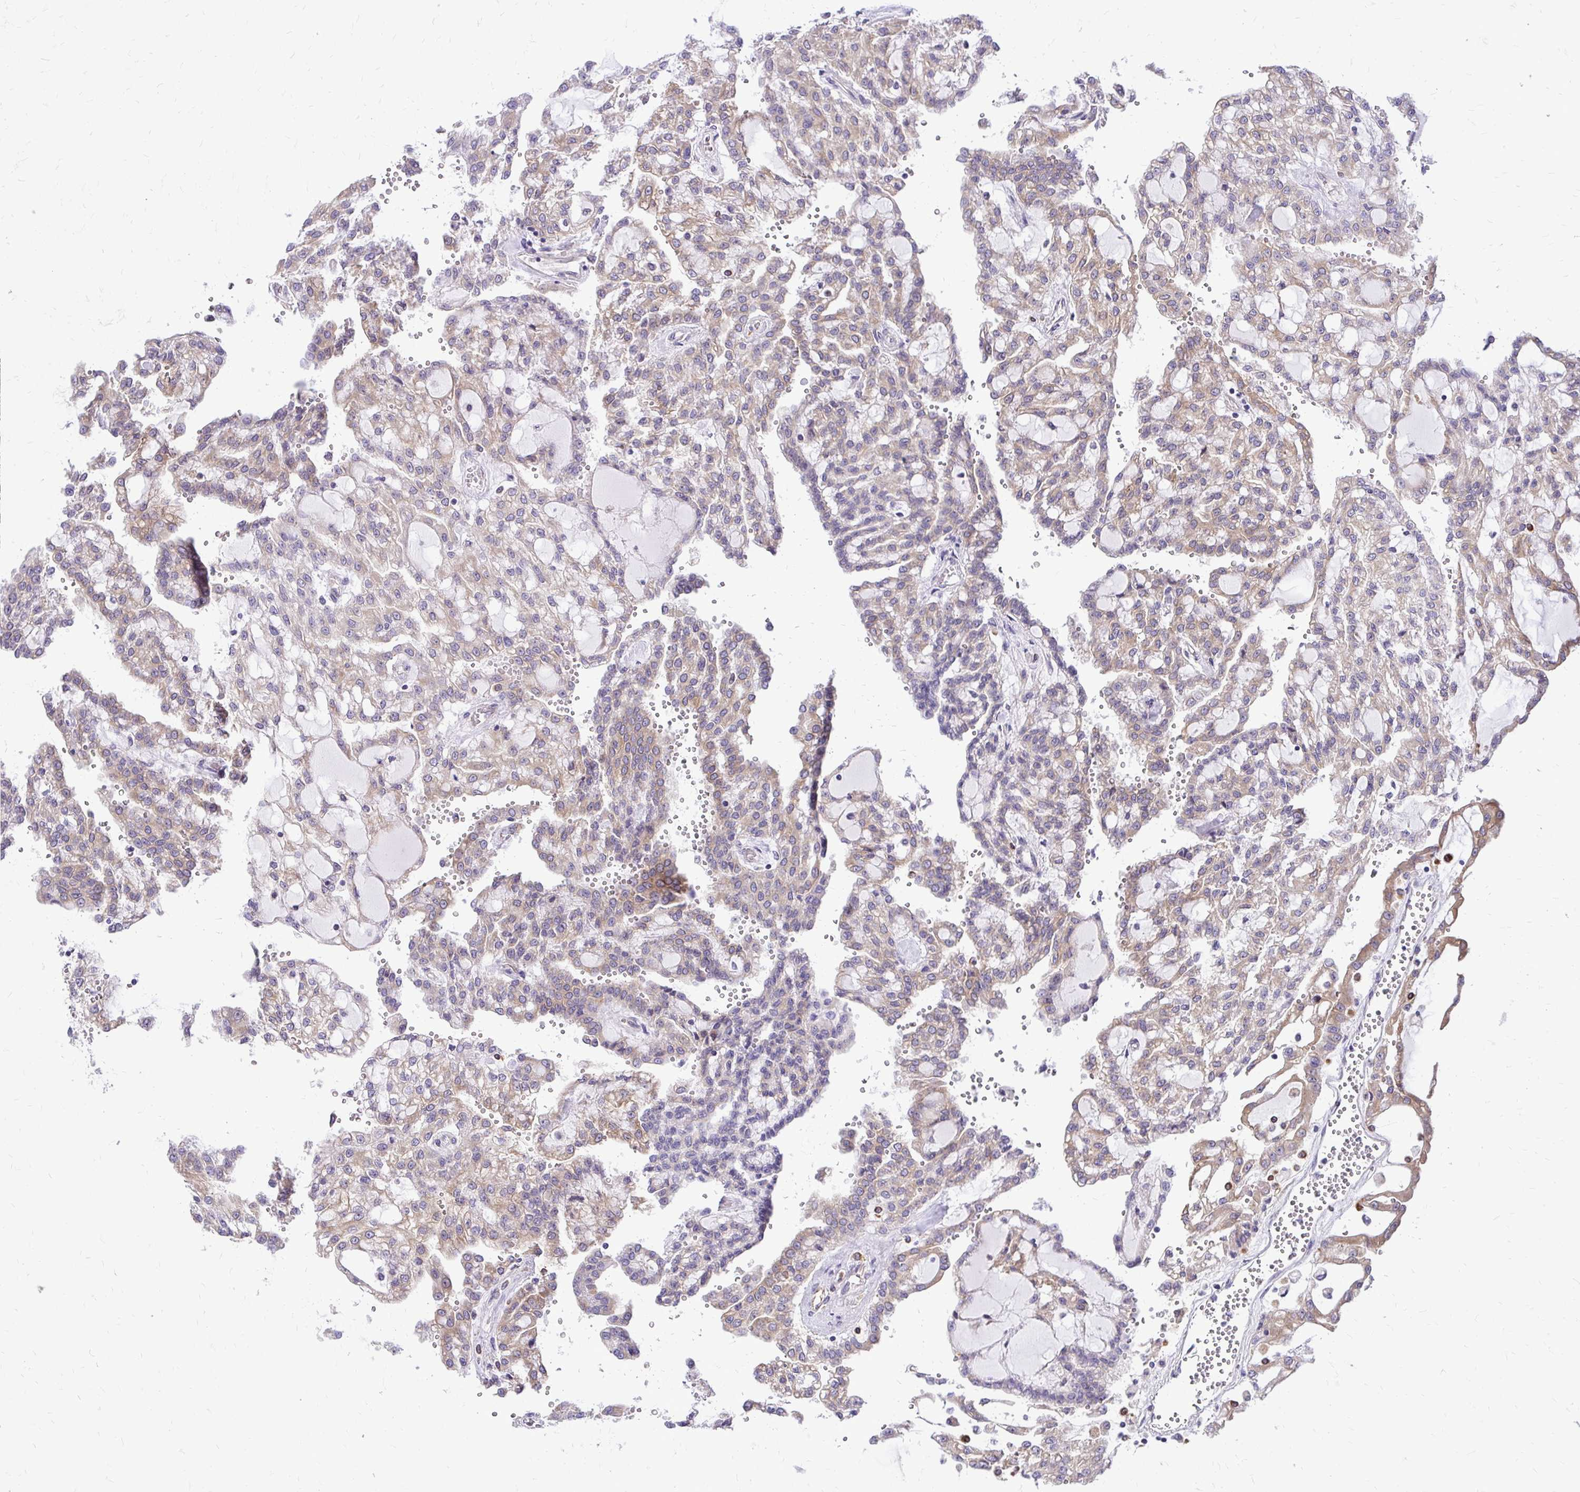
{"staining": {"intensity": "weak", "quantity": "25%-75%", "location": "cytoplasmic/membranous"}, "tissue": "renal cancer", "cell_type": "Tumor cells", "image_type": "cancer", "snomed": [{"axis": "morphology", "description": "Adenocarcinoma, NOS"}, {"axis": "topography", "description": "Kidney"}], "caption": "An immunohistochemistry (IHC) histopathology image of tumor tissue is shown. Protein staining in brown highlights weak cytoplasmic/membranous positivity in renal adenocarcinoma within tumor cells. Ihc stains the protein of interest in brown and the nuclei are stained blue.", "gene": "NIFK", "patient": {"sex": "male", "age": 63}}